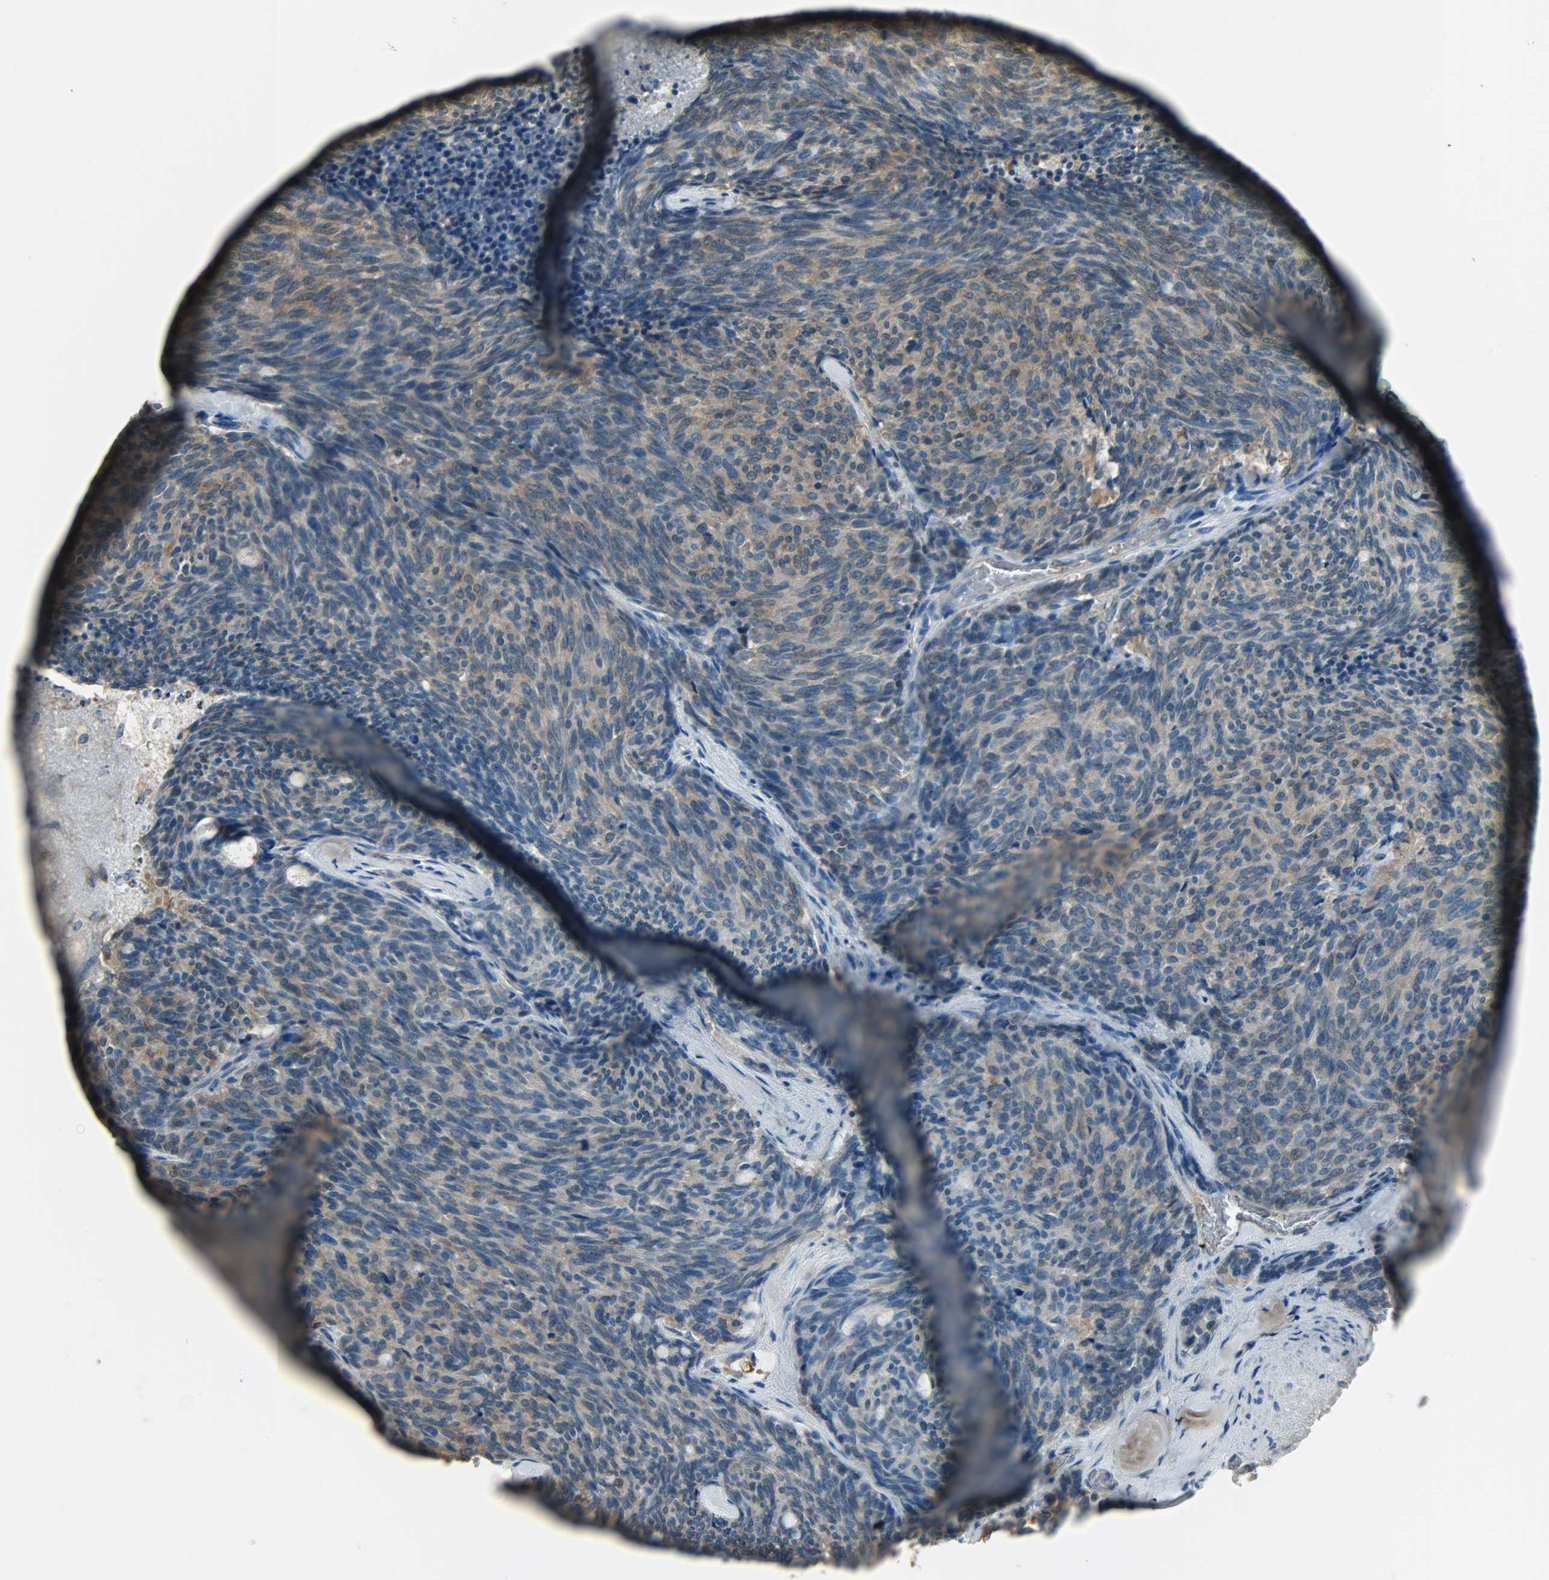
{"staining": {"intensity": "weak", "quantity": ">75%", "location": "cytoplasmic/membranous"}, "tissue": "carcinoid", "cell_type": "Tumor cells", "image_type": "cancer", "snomed": [{"axis": "morphology", "description": "Carcinoid, malignant, NOS"}, {"axis": "topography", "description": "Pancreas"}], "caption": "An image of carcinoid stained for a protein displays weak cytoplasmic/membranous brown staining in tumor cells.", "gene": "LDHB", "patient": {"sex": "female", "age": 54}}